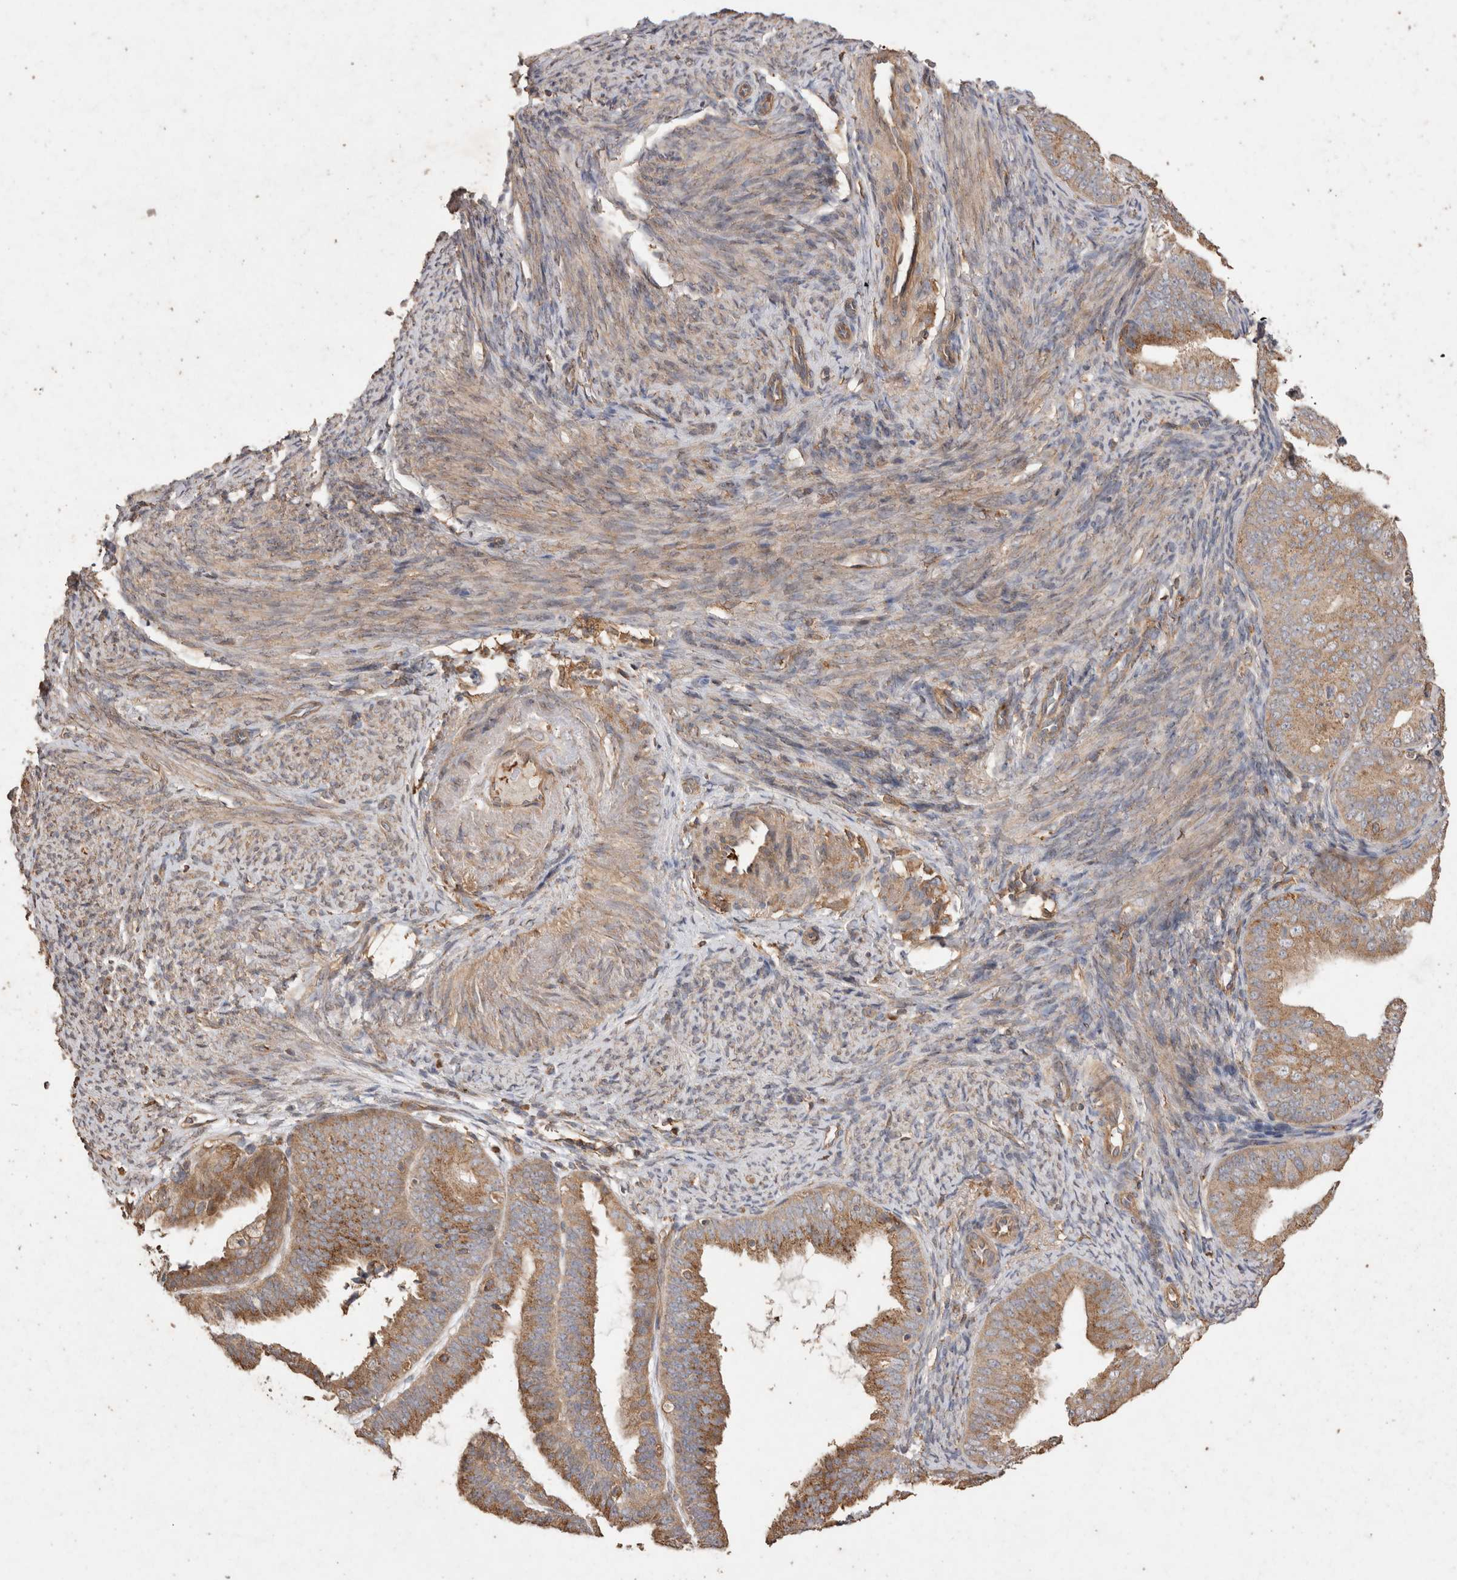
{"staining": {"intensity": "moderate", "quantity": ">75%", "location": "cytoplasmic/membranous"}, "tissue": "endometrial cancer", "cell_type": "Tumor cells", "image_type": "cancer", "snomed": [{"axis": "morphology", "description": "Adenocarcinoma, NOS"}, {"axis": "topography", "description": "Endometrium"}], "caption": "Adenocarcinoma (endometrial) stained with a brown dye displays moderate cytoplasmic/membranous positive expression in about >75% of tumor cells.", "gene": "SNX31", "patient": {"sex": "female", "age": 63}}